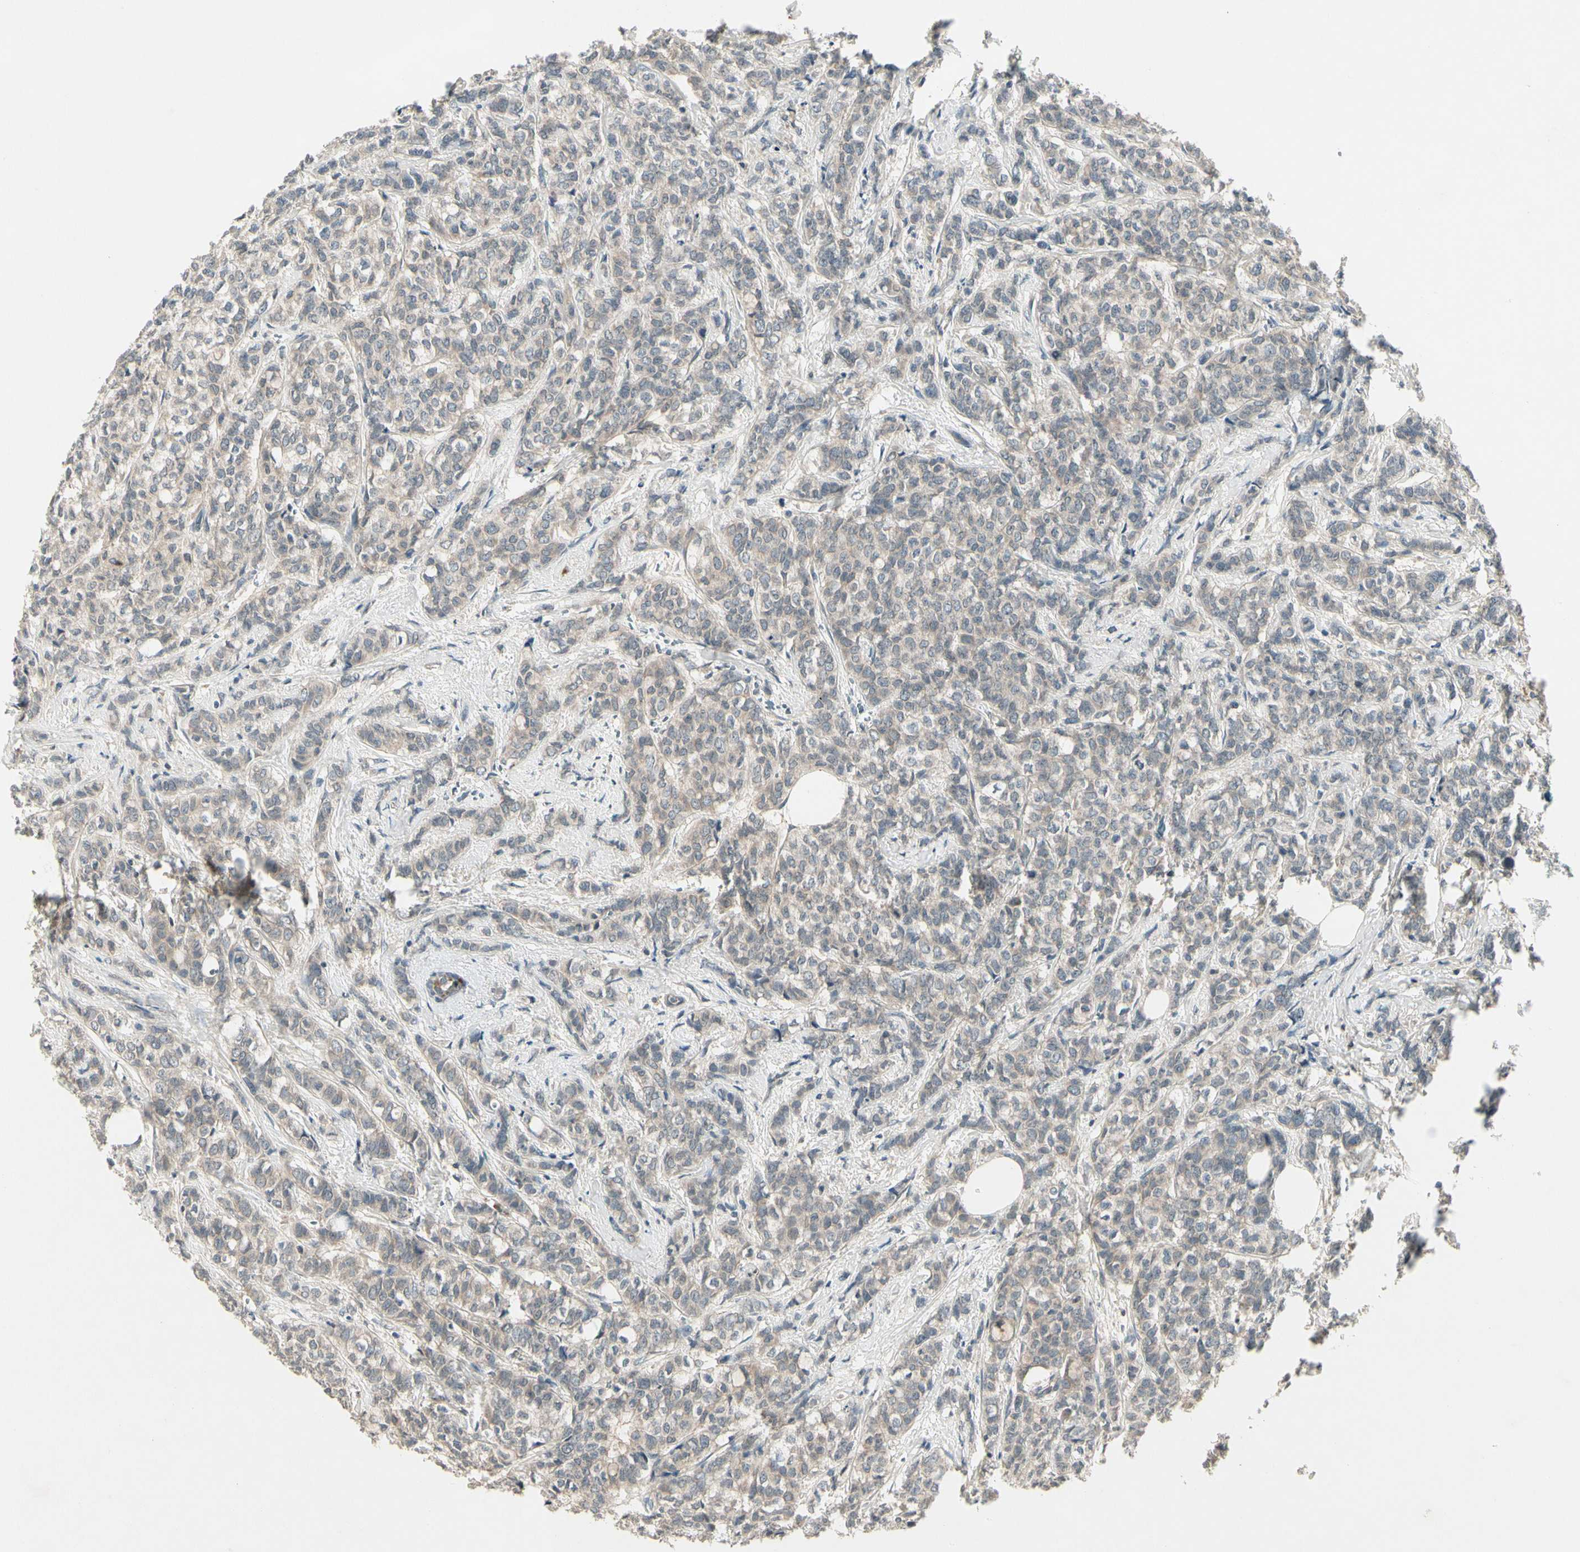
{"staining": {"intensity": "weak", "quantity": ">75%", "location": "cytoplasmic/membranous"}, "tissue": "breast cancer", "cell_type": "Tumor cells", "image_type": "cancer", "snomed": [{"axis": "morphology", "description": "Lobular carcinoma"}, {"axis": "topography", "description": "Breast"}], "caption": "Immunohistochemistry (IHC) (DAB (3,3'-diaminobenzidine)) staining of human lobular carcinoma (breast) reveals weak cytoplasmic/membranous protein staining in approximately >75% of tumor cells.", "gene": "CCL4", "patient": {"sex": "female", "age": 60}}